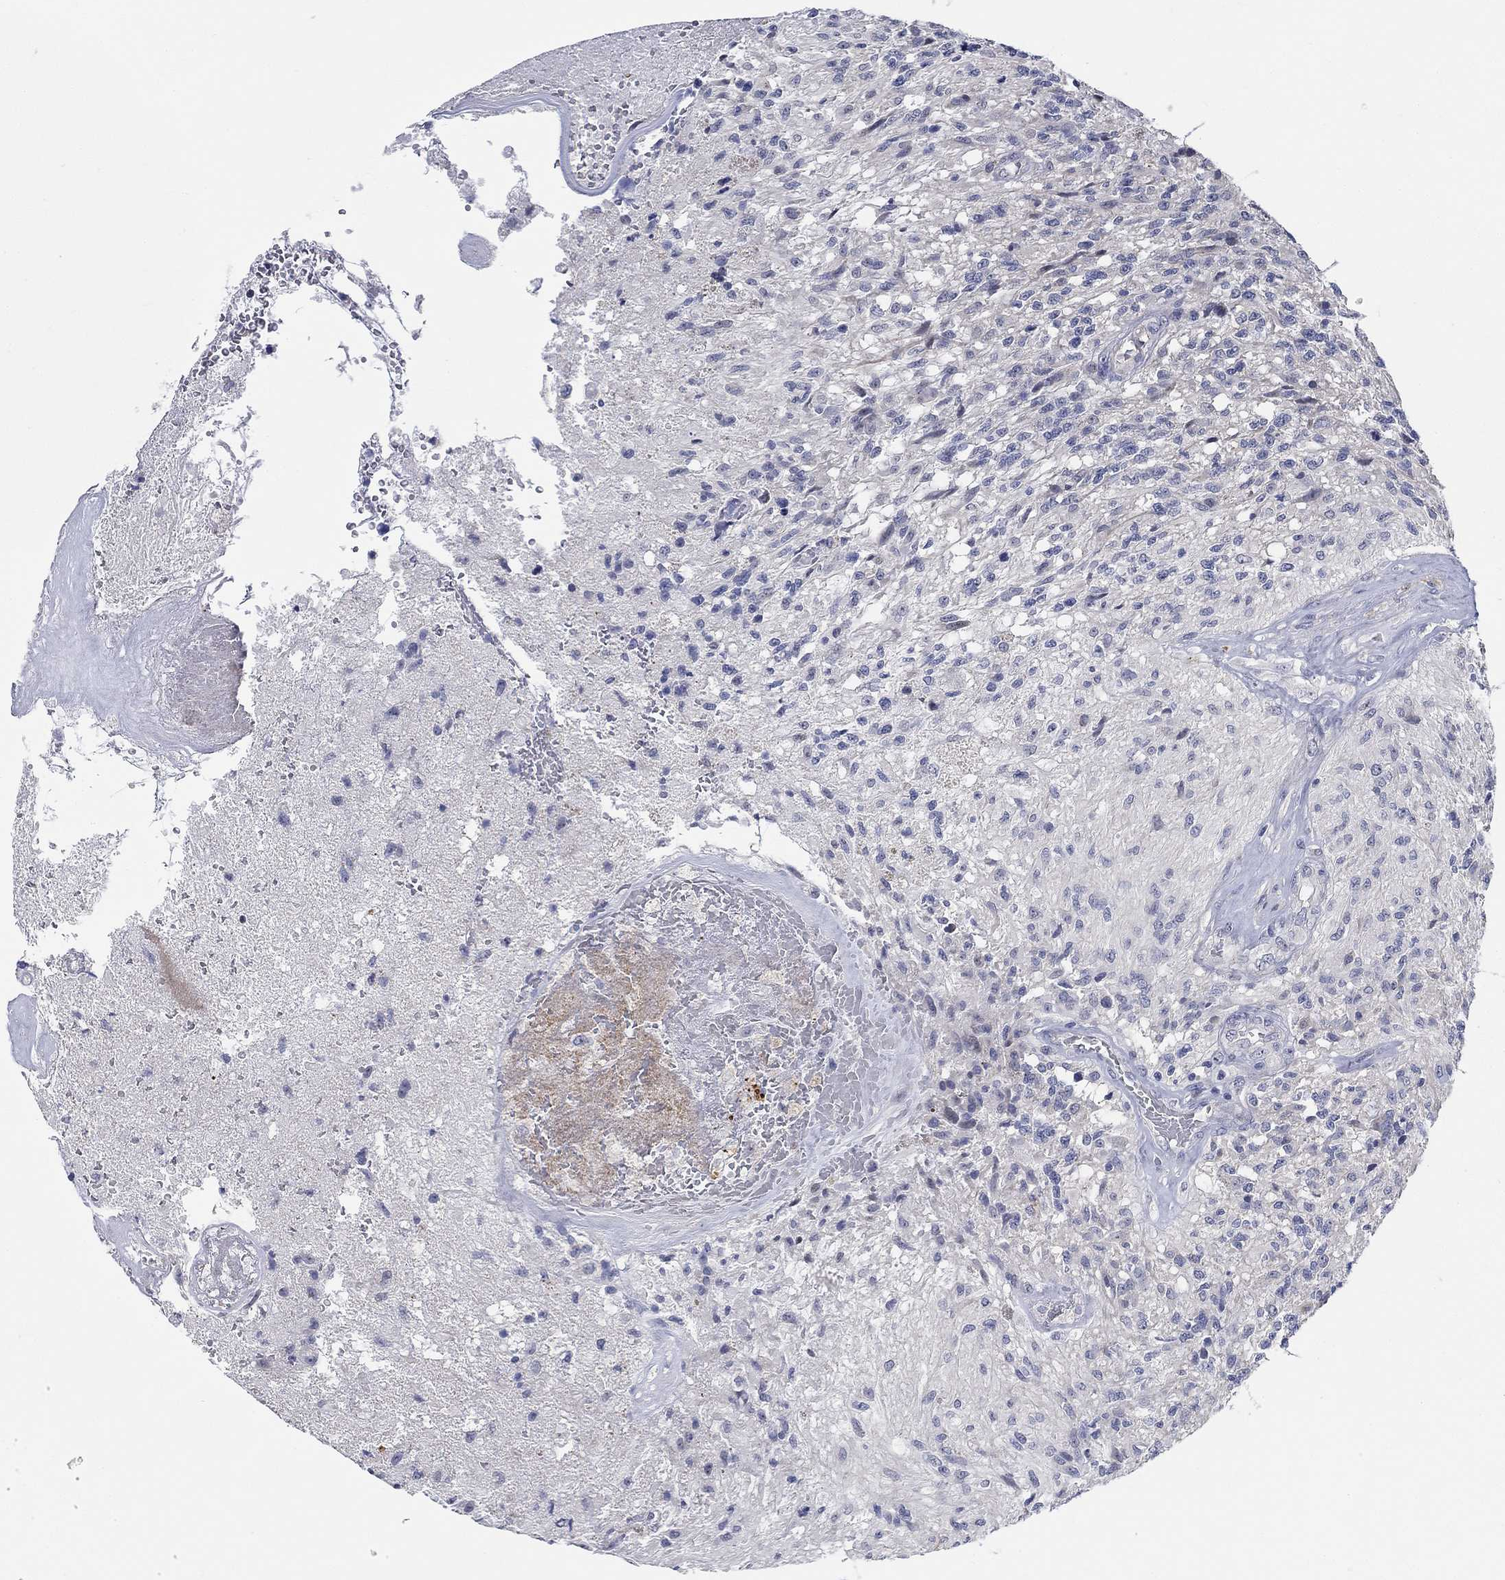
{"staining": {"intensity": "negative", "quantity": "none", "location": "none"}, "tissue": "glioma", "cell_type": "Tumor cells", "image_type": "cancer", "snomed": [{"axis": "morphology", "description": "Glioma, malignant, High grade"}, {"axis": "topography", "description": "Brain"}], "caption": "Tumor cells show no significant expression in glioma. Nuclei are stained in blue.", "gene": "SMIM18", "patient": {"sex": "male", "age": 56}}